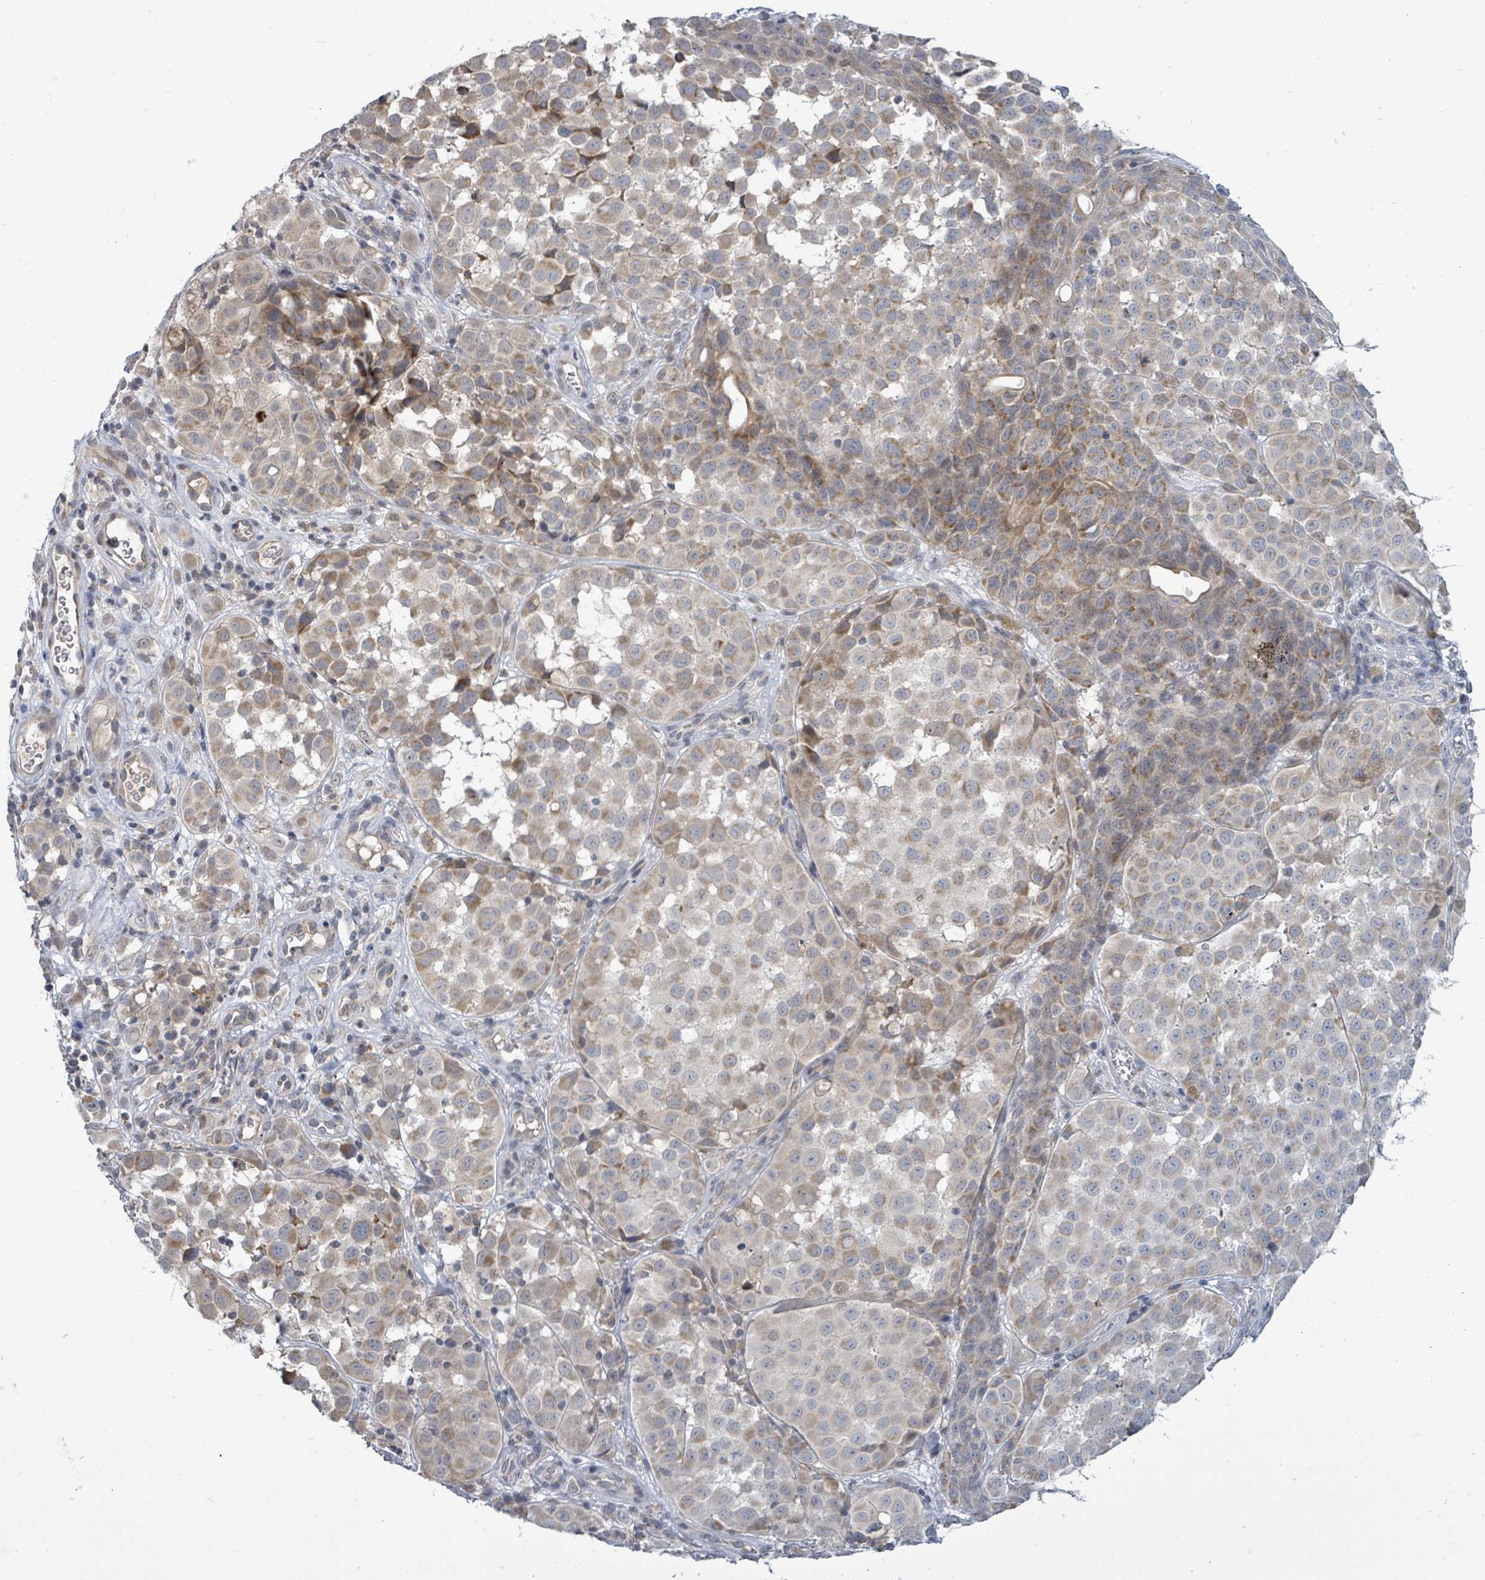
{"staining": {"intensity": "weak", "quantity": ">75%", "location": "cytoplasmic/membranous"}, "tissue": "melanoma", "cell_type": "Tumor cells", "image_type": "cancer", "snomed": [{"axis": "morphology", "description": "Malignant melanoma, NOS"}, {"axis": "topography", "description": "Skin"}], "caption": "About >75% of tumor cells in malignant melanoma display weak cytoplasmic/membranous protein staining as visualized by brown immunohistochemical staining.", "gene": "COQ10B", "patient": {"sex": "male", "age": 64}}